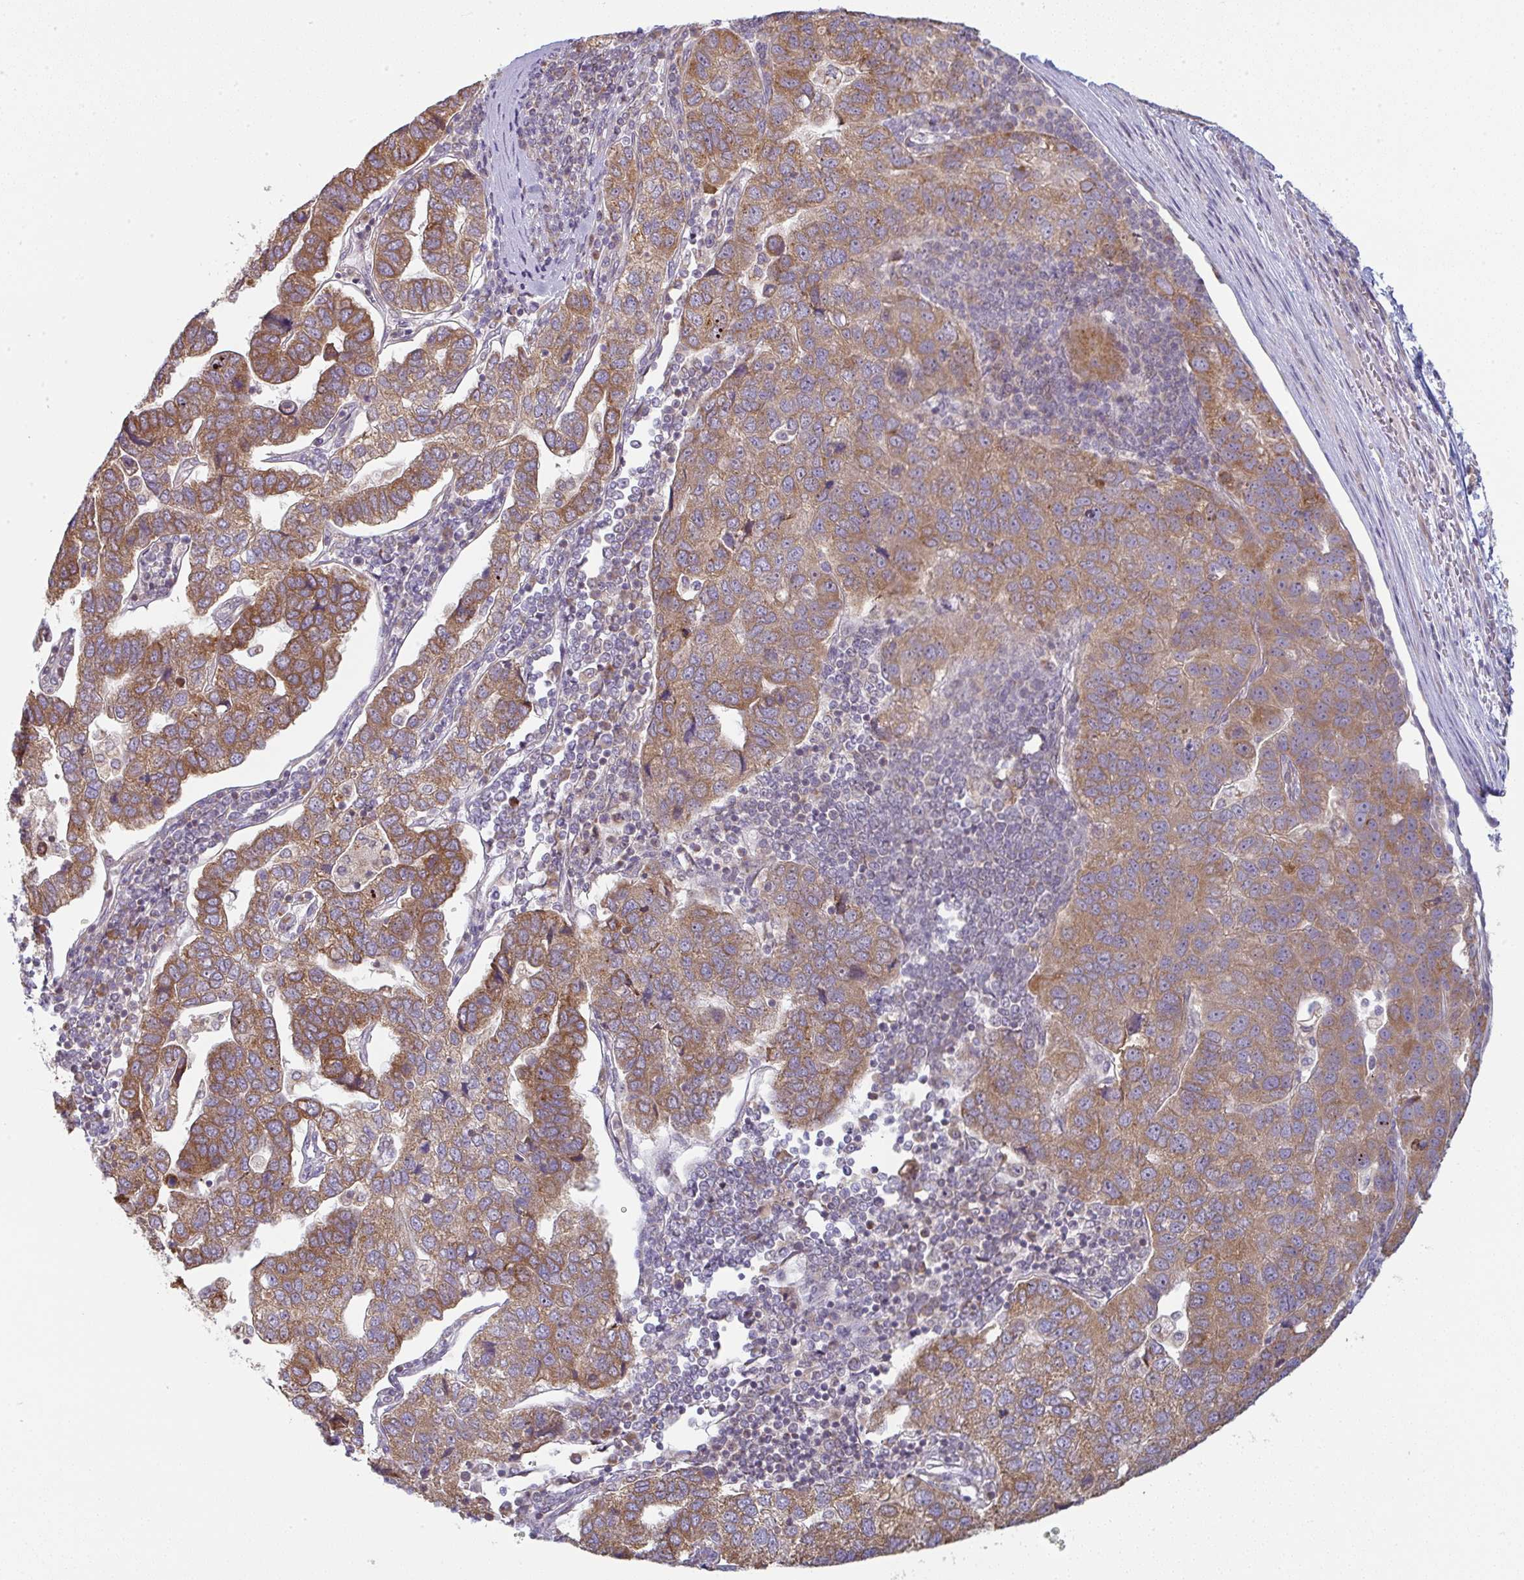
{"staining": {"intensity": "moderate", "quantity": ">75%", "location": "cytoplasmic/membranous"}, "tissue": "pancreatic cancer", "cell_type": "Tumor cells", "image_type": "cancer", "snomed": [{"axis": "morphology", "description": "Adenocarcinoma, NOS"}, {"axis": "topography", "description": "Pancreas"}], "caption": "Approximately >75% of tumor cells in human adenocarcinoma (pancreatic) display moderate cytoplasmic/membranous protein staining as visualized by brown immunohistochemical staining.", "gene": "MOB1A", "patient": {"sex": "female", "age": 61}}